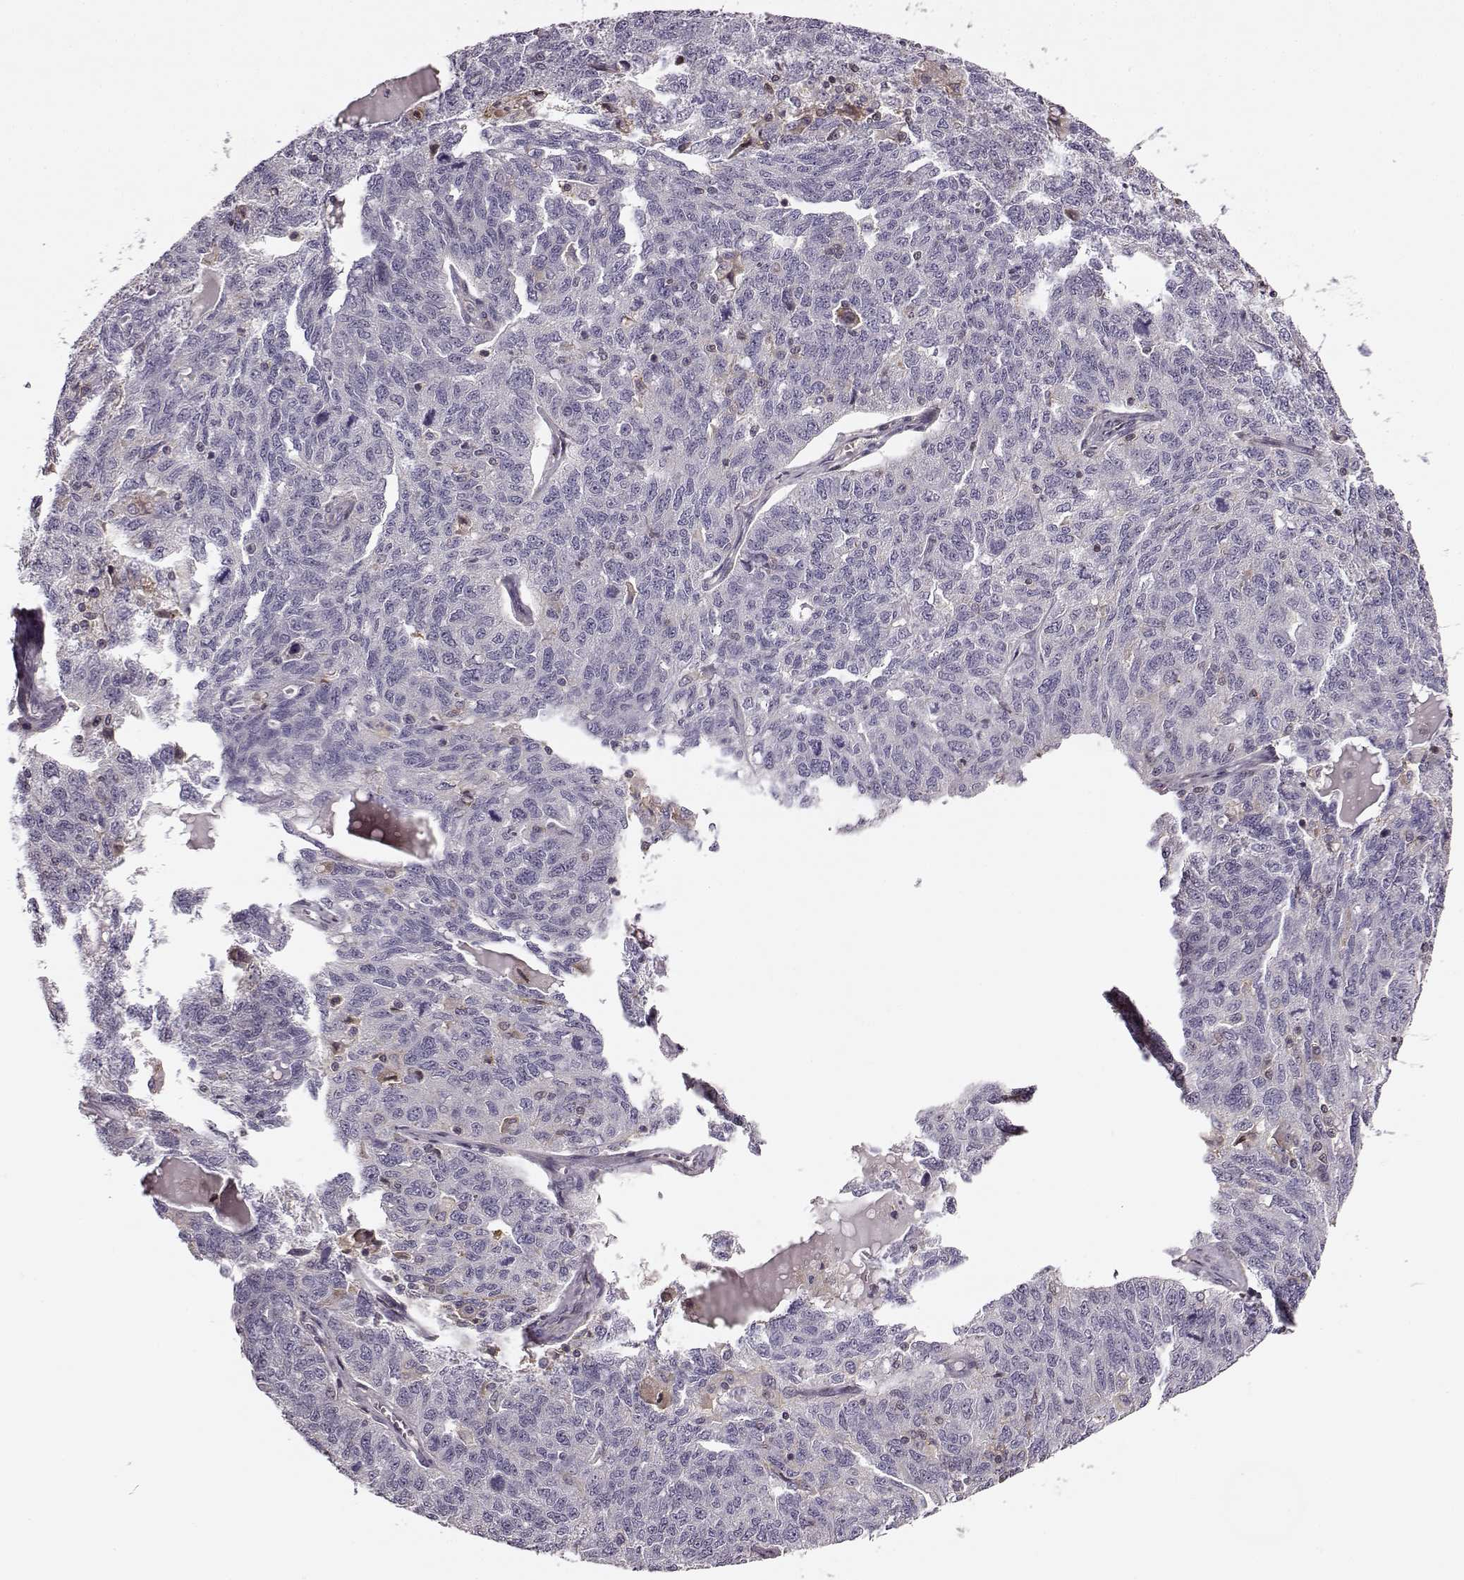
{"staining": {"intensity": "negative", "quantity": "none", "location": "none"}, "tissue": "ovarian cancer", "cell_type": "Tumor cells", "image_type": "cancer", "snomed": [{"axis": "morphology", "description": "Cystadenocarcinoma, serous, NOS"}, {"axis": "topography", "description": "Ovary"}], "caption": "The photomicrograph demonstrates no significant staining in tumor cells of ovarian cancer (serous cystadenocarcinoma). Nuclei are stained in blue.", "gene": "MFSD1", "patient": {"sex": "female", "age": 71}}